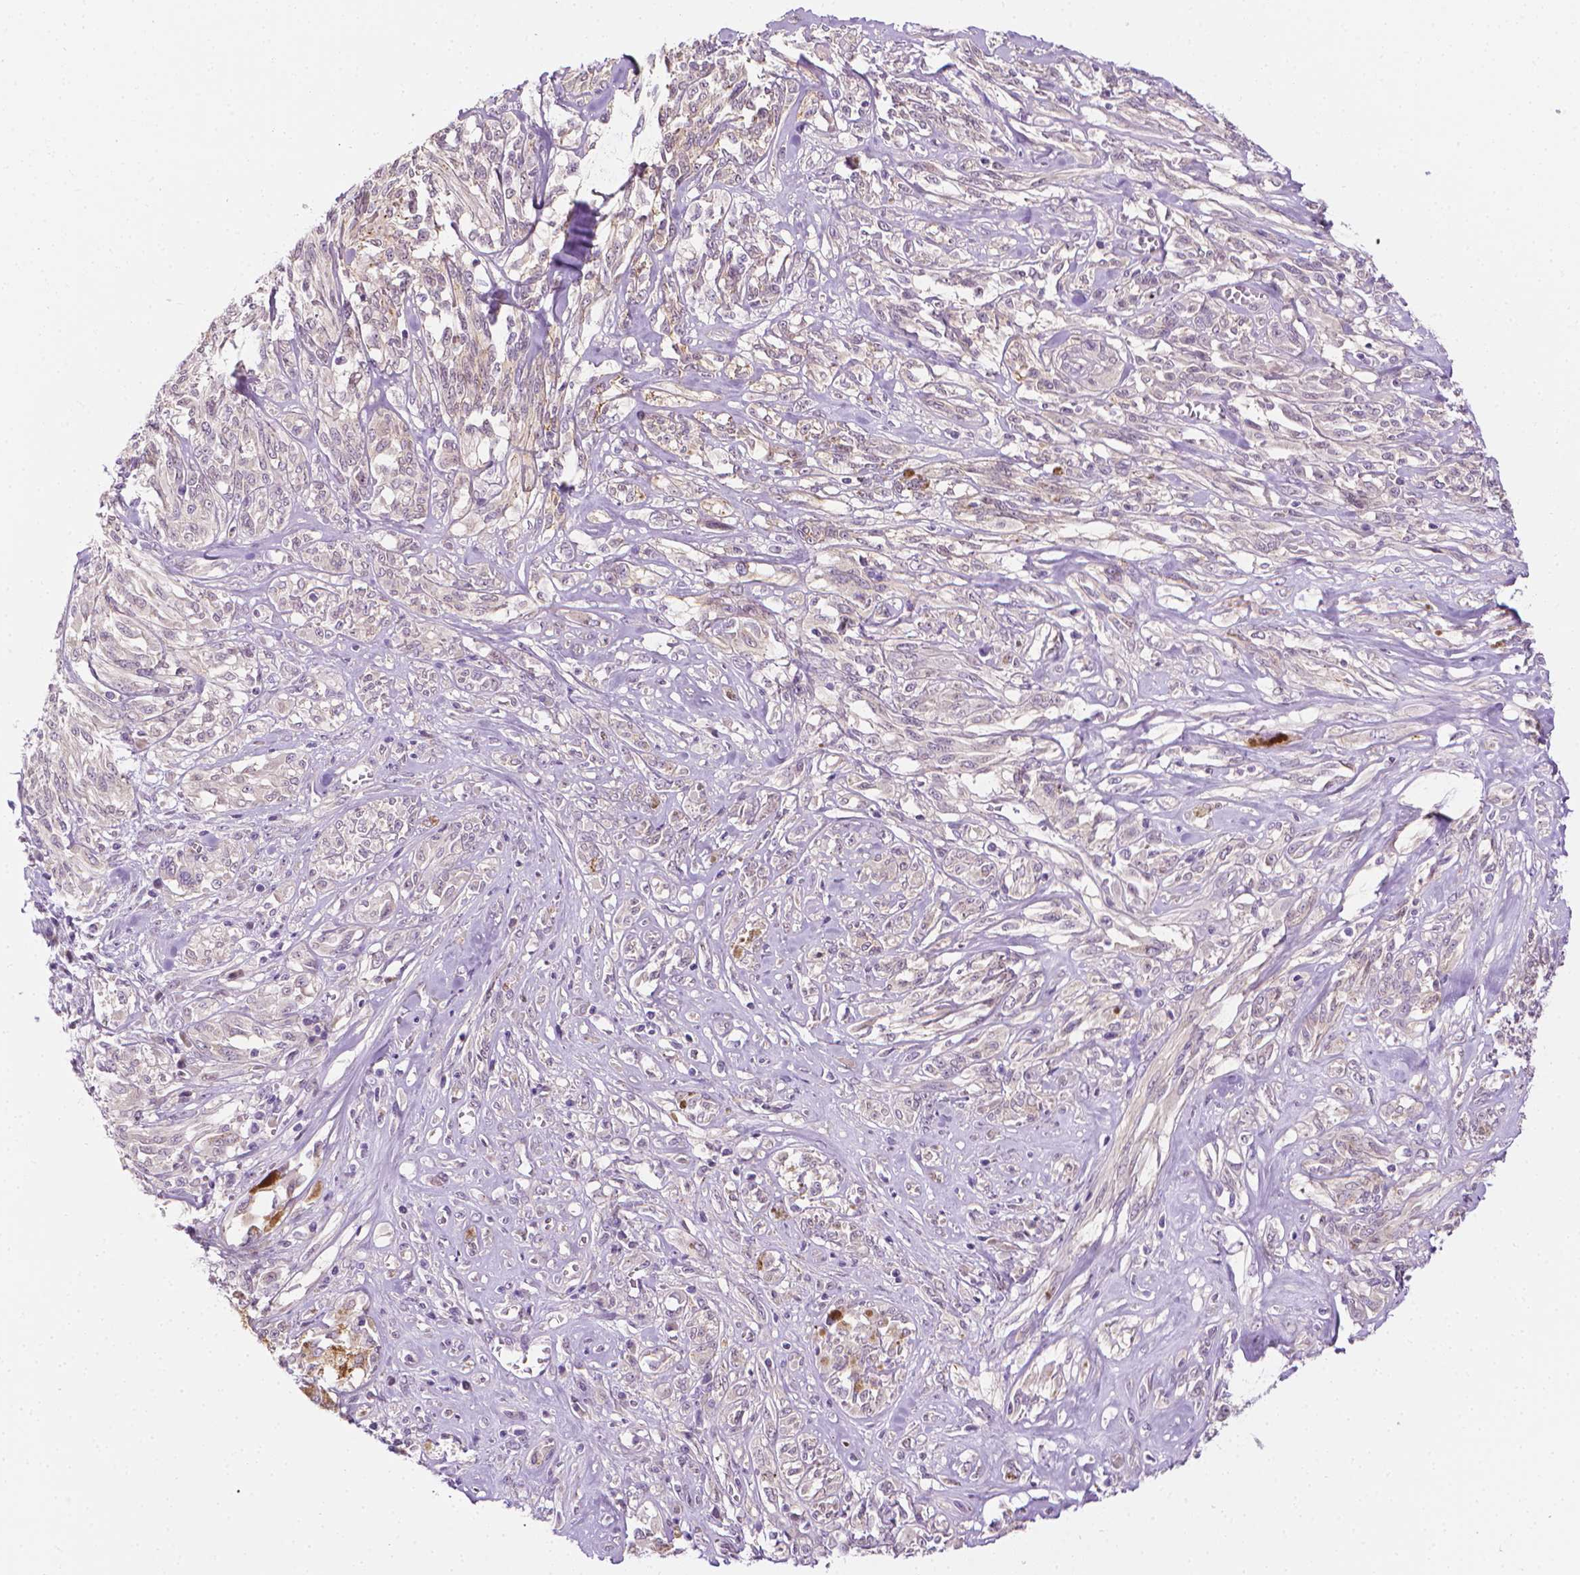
{"staining": {"intensity": "negative", "quantity": "none", "location": "none"}, "tissue": "melanoma", "cell_type": "Tumor cells", "image_type": "cancer", "snomed": [{"axis": "morphology", "description": "Malignant melanoma, NOS"}, {"axis": "topography", "description": "Skin"}], "caption": "This photomicrograph is of melanoma stained with immunohistochemistry to label a protein in brown with the nuclei are counter-stained blue. There is no expression in tumor cells.", "gene": "MCOLN3", "patient": {"sex": "female", "age": 91}}